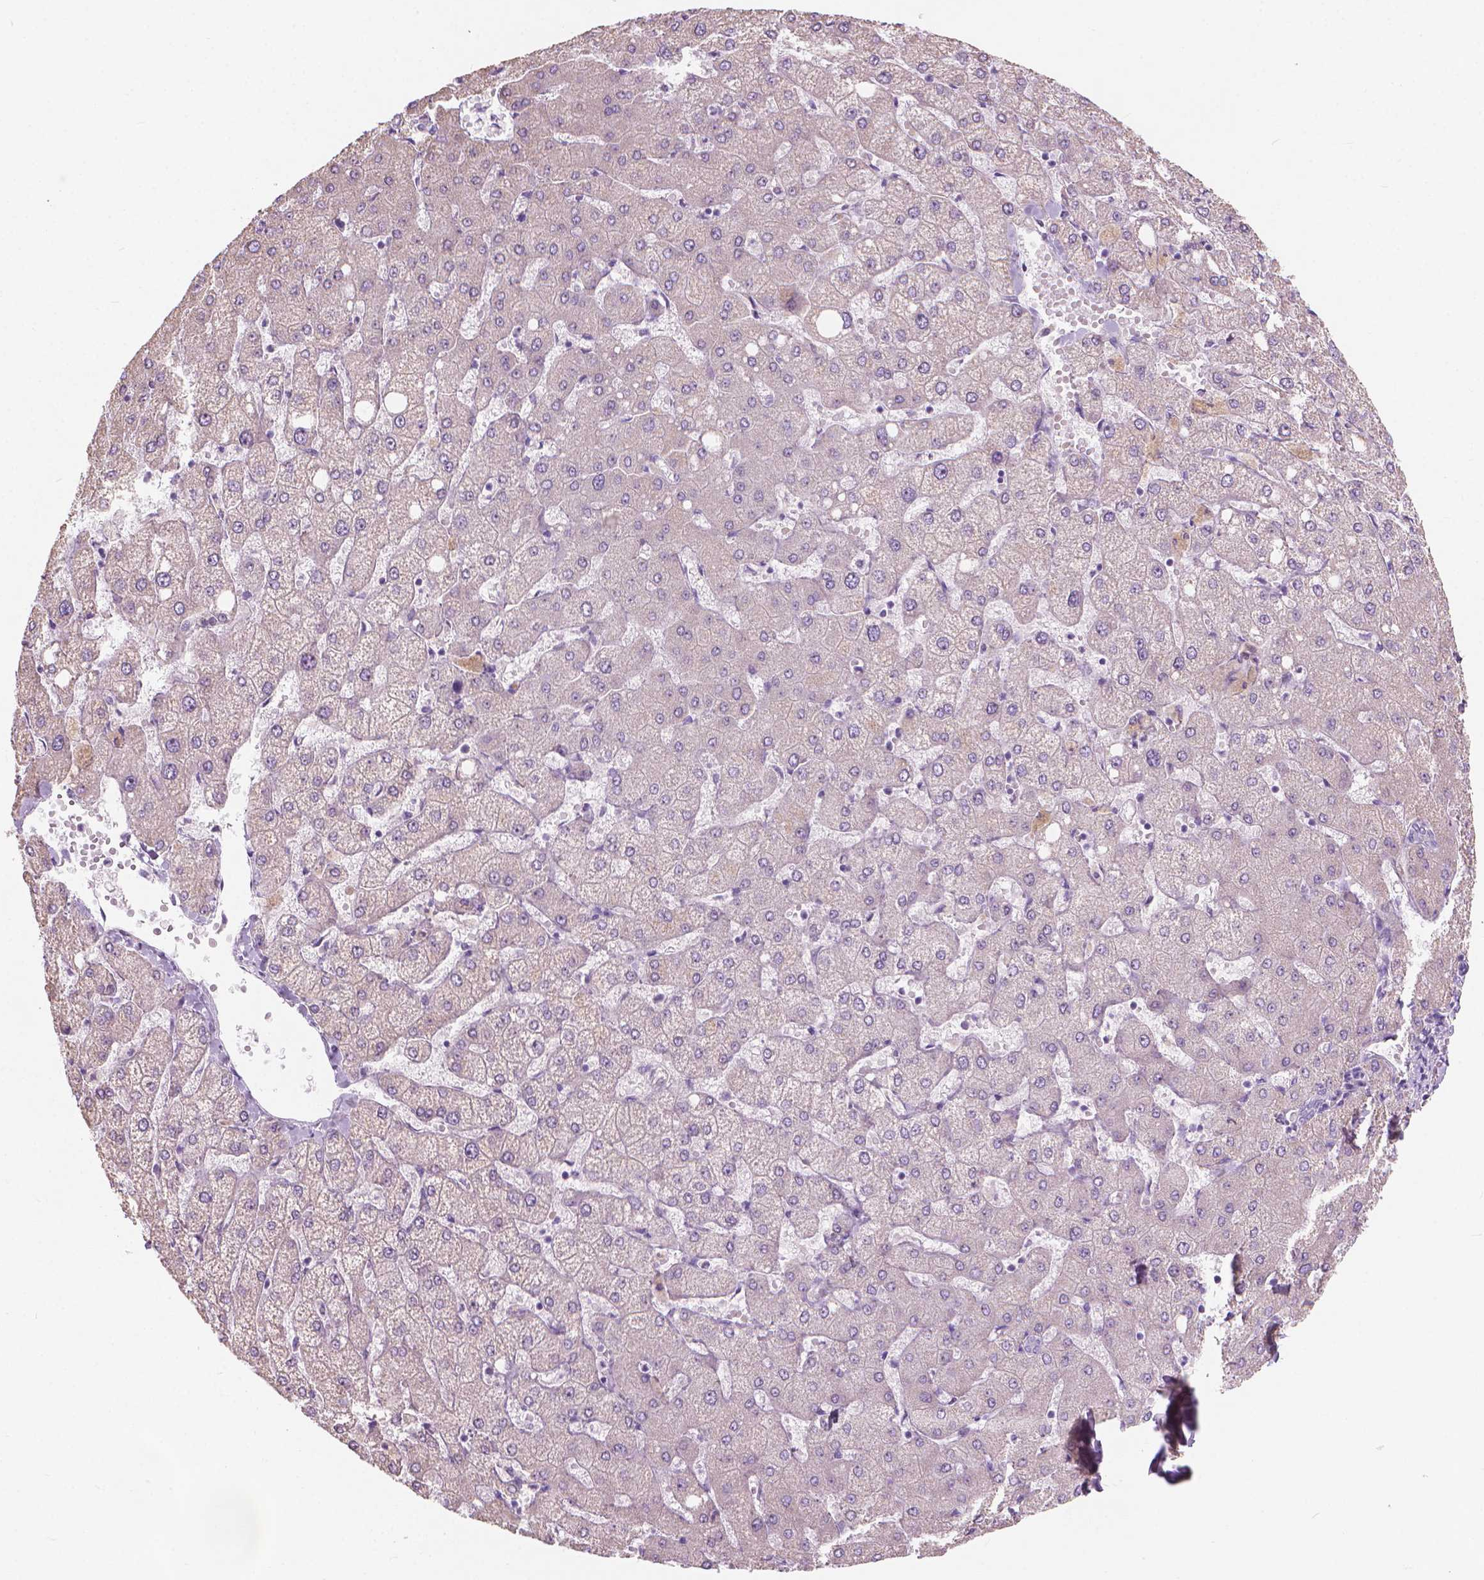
{"staining": {"intensity": "negative", "quantity": "none", "location": "none"}, "tissue": "liver", "cell_type": "Cholangiocytes", "image_type": "normal", "snomed": [{"axis": "morphology", "description": "Normal tissue, NOS"}, {"axis": "topography", "description": "Liver"}], "caption": "IHC histopathology image of benign human liver stained for a protein (brown), which shows no positivity in cholangiocytes. (Stains: DAB immunohistochemistry with hematoxylin counter stain, Microscopy: brightfield microscopy at high magnification).", "gene": "GPRC5A", "patient": {"sex": "female", "age": 54}}